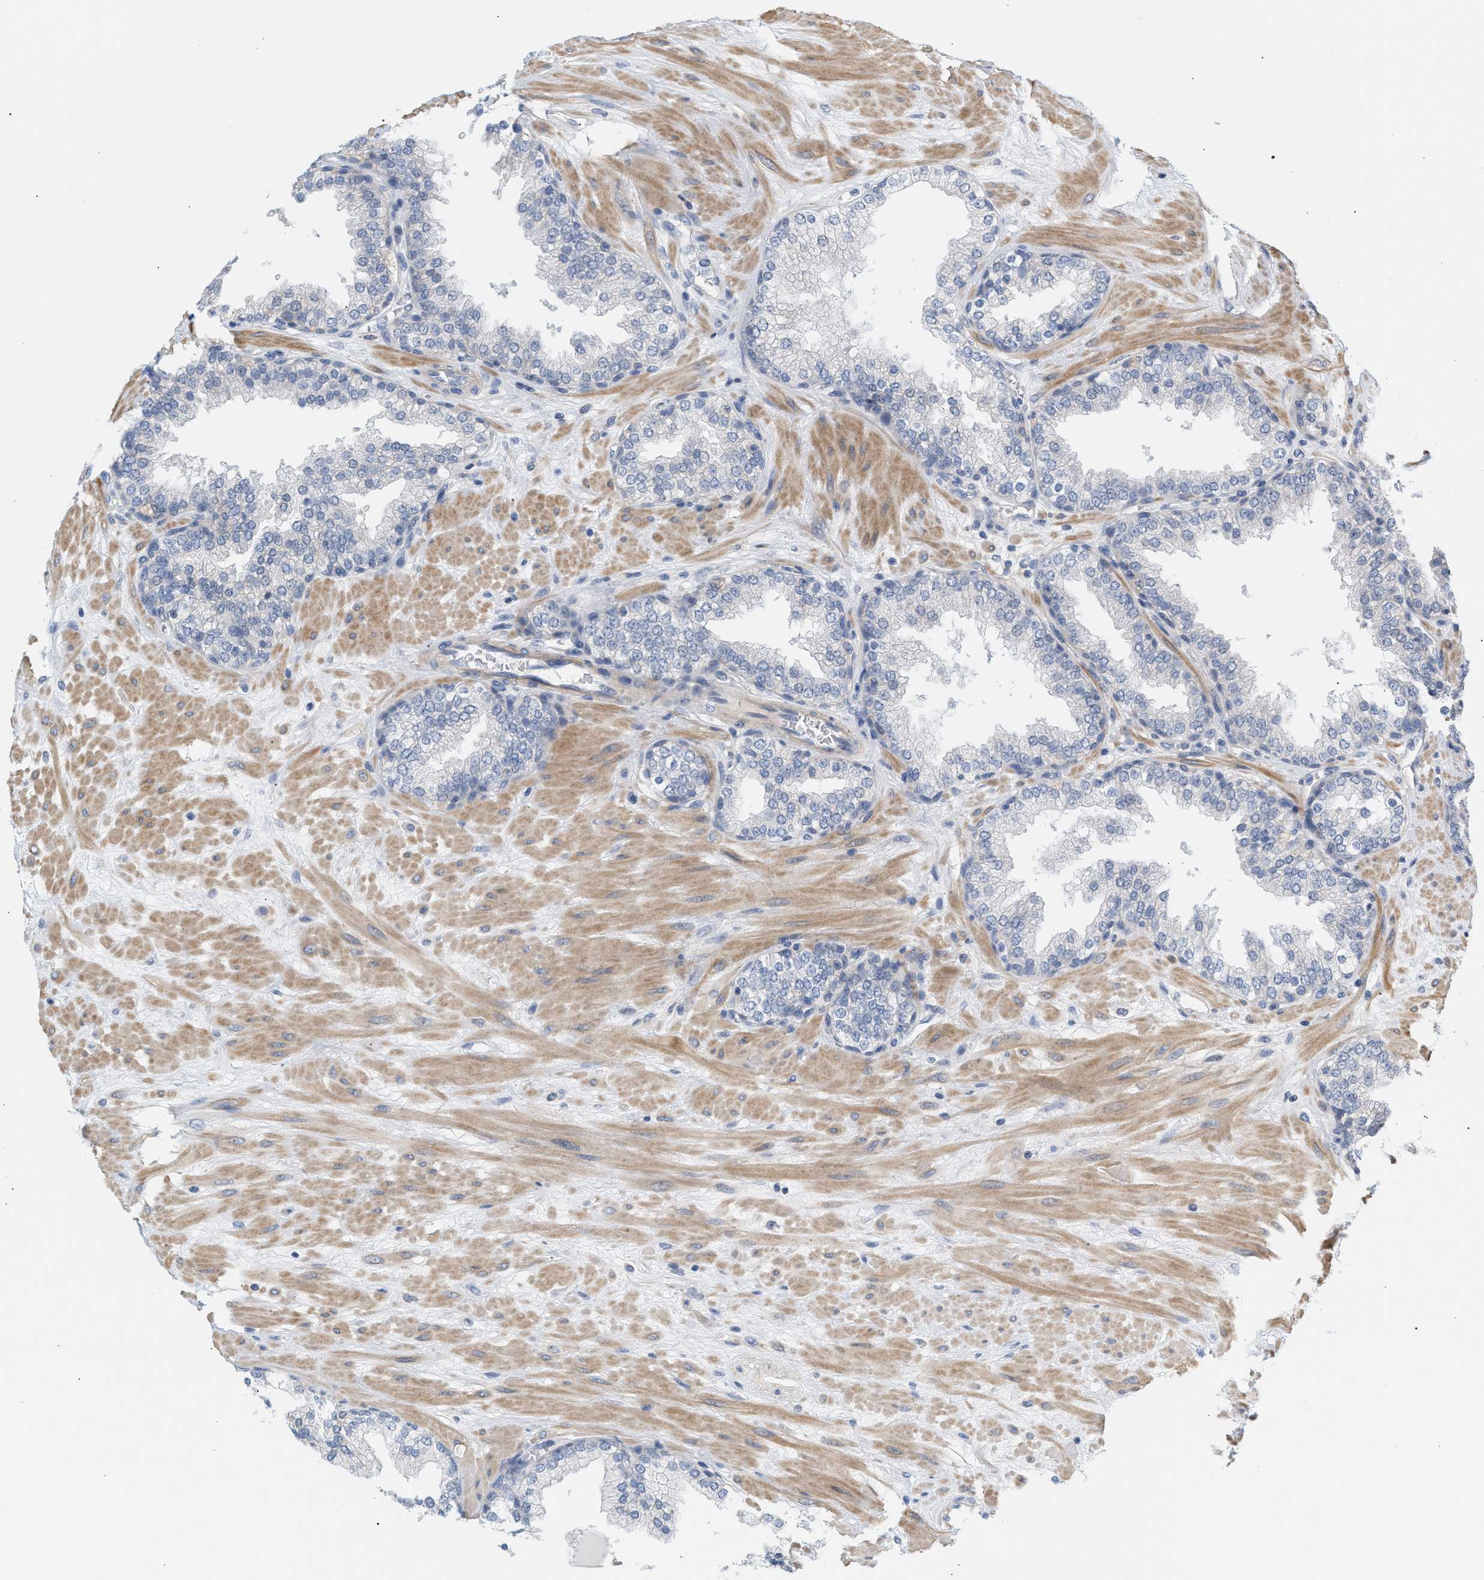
{"staining": {"intensity": "negative", "quantity": "none", "location": "none"}, "tissue": "prostate", "cell_type": "Glandular cells", "image_type": "normal", "snomed": [{"axis": "morphology", "description": "Normal tissue, NOS"}, {"axis": "topography", "description": "Prostate"}], "caption": "Protein analysis of benign prostate shows no significant expression in glandular cells. Nuclei are stained in blue.", "gene": "LRCH1", "patient": {"sex": "male", "age": 51}}